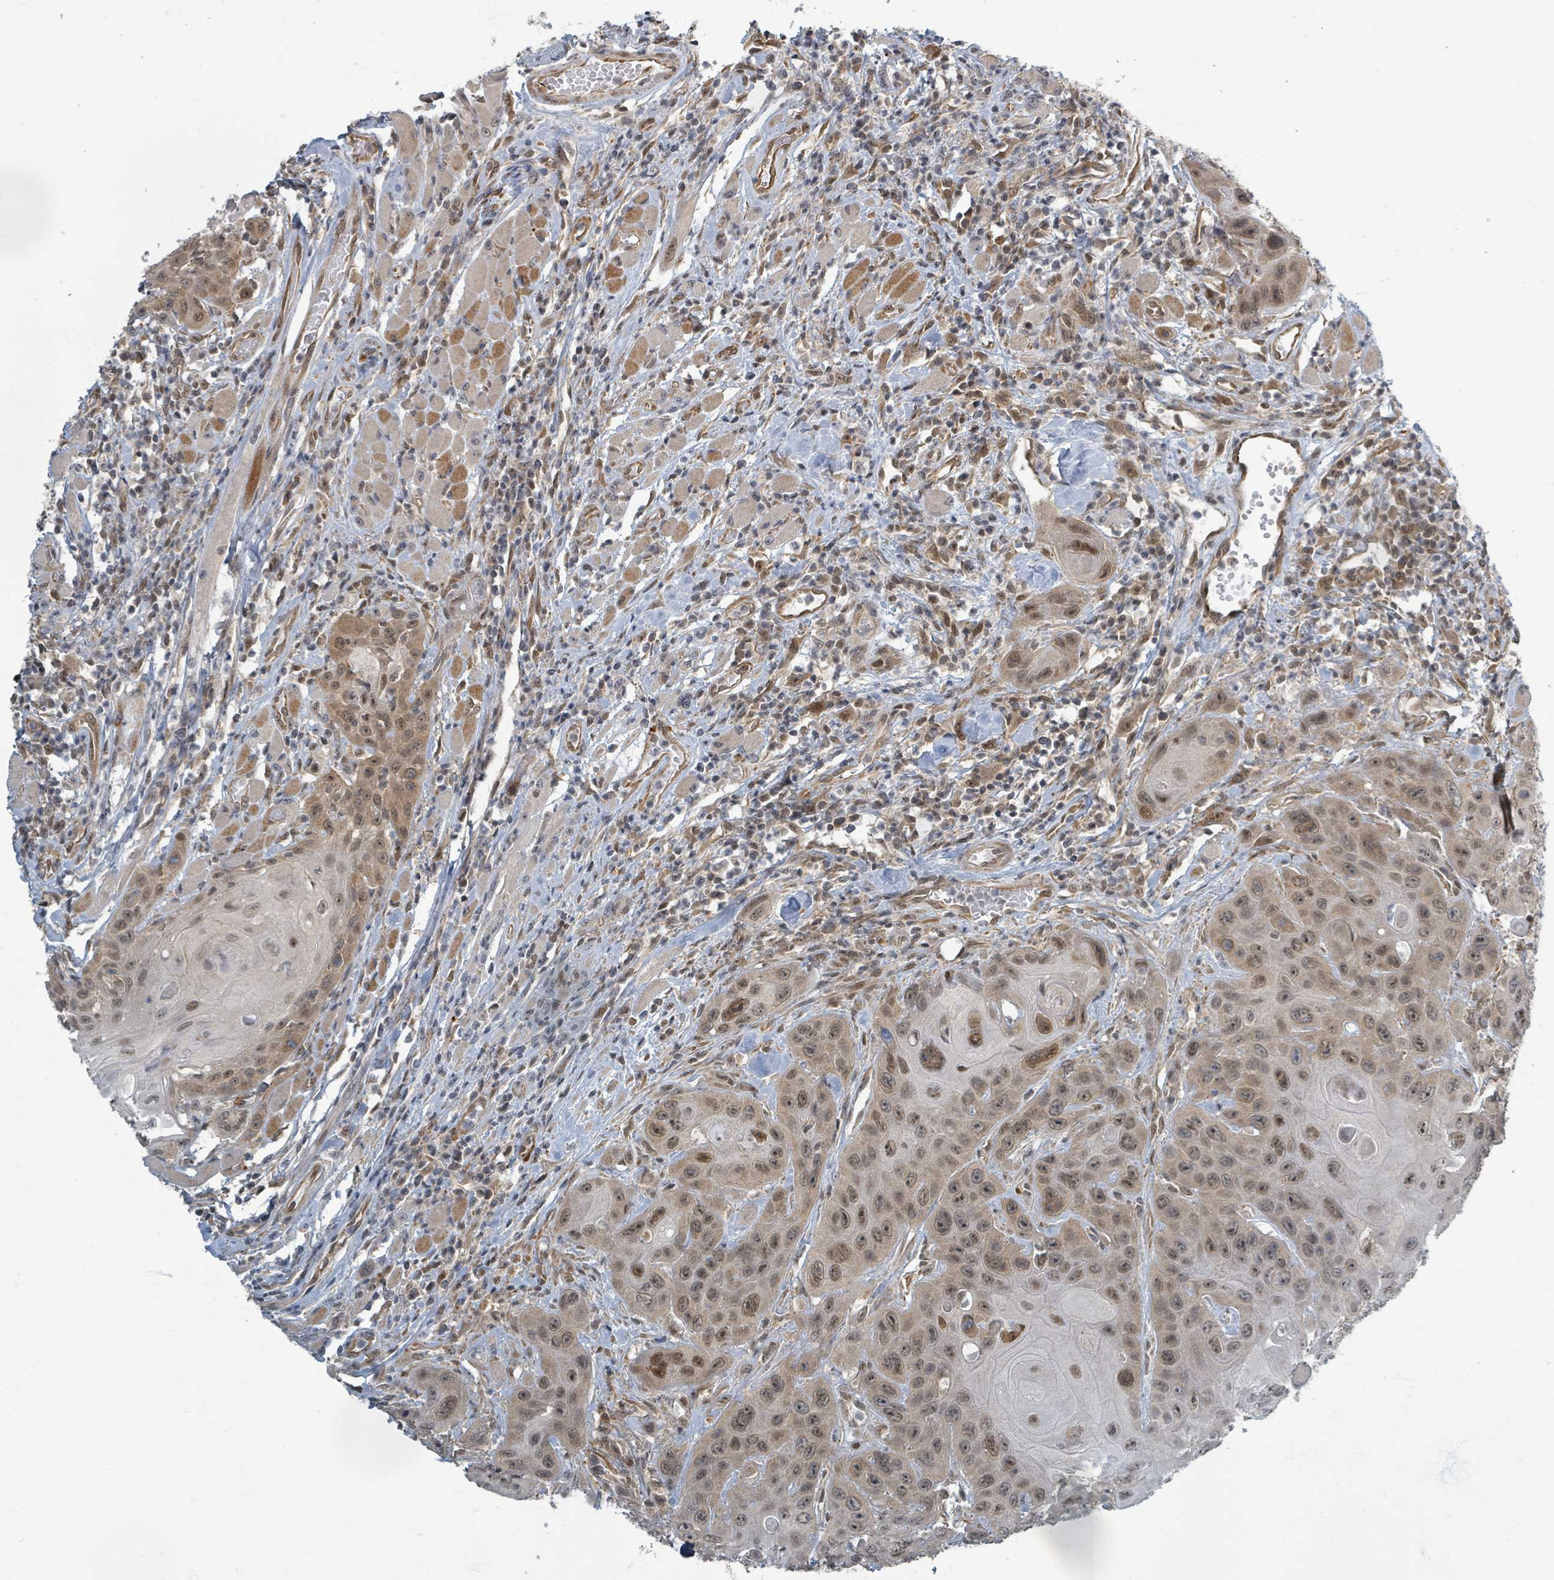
{"staining": {"intensity": "moderate", "quantity": ">75%", "location": "cytoplasmic/membranous,nuclear"}, "tissue": "head and neck cancer", "cell_type": "Tumor cells", "image_type": "cancer", "snomed": [{"axis": "morphology", "description": "Squamous cell carcinoma, NOS"}, {"axis": "topography", "description": "Head-Neck"}], "caption": "Immunohistochemistry of human head and neck squamous cell carcinoma reveals medium levels of moderate cytoplasmic/membranous and nuclear staining in about >75% of tumor cells.", "gene": "INTS15", "patient": {"sex": "female", "age": 59}}